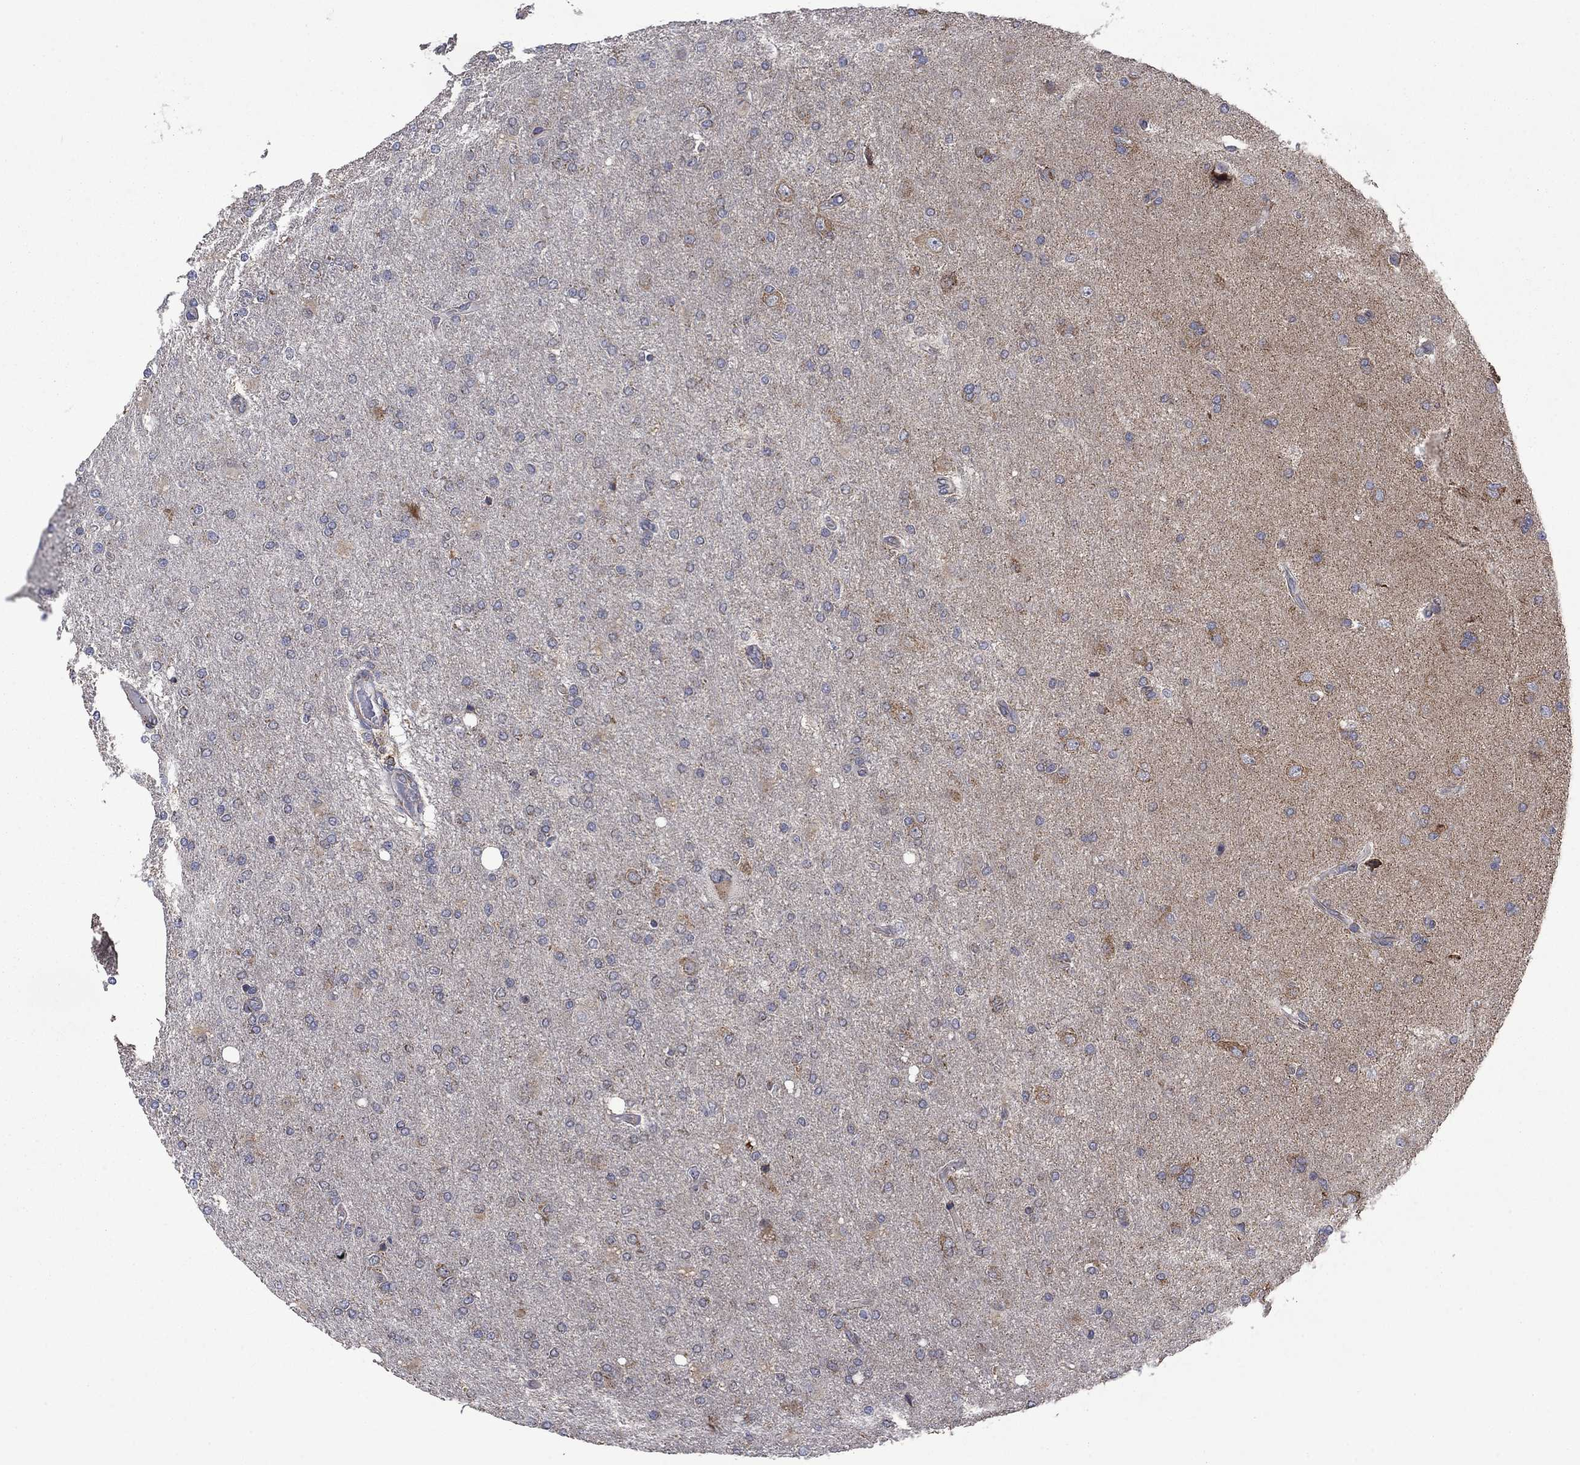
{"staining": {"intensity": "moderate", "quantity": "<25%", "location": "cytoplasmic/membranous"}, "tissue": "glioma", "cell_type": "Tumor cells", "image_type": "cancer", "snomed": [{"axis": "morphology", "description": "Glioma, malignant, High grade"}, {"axis": "topography", "description": "Cerebral cortex"}], "caption": "There is low levels of moderate cytoplasmic/membranous positivity in tumor cells of glioma, as demonstrated by immunohistochemical staining (brown color).", "gene": "FURIN", "patient": {"sex": "male", "age": 70}}